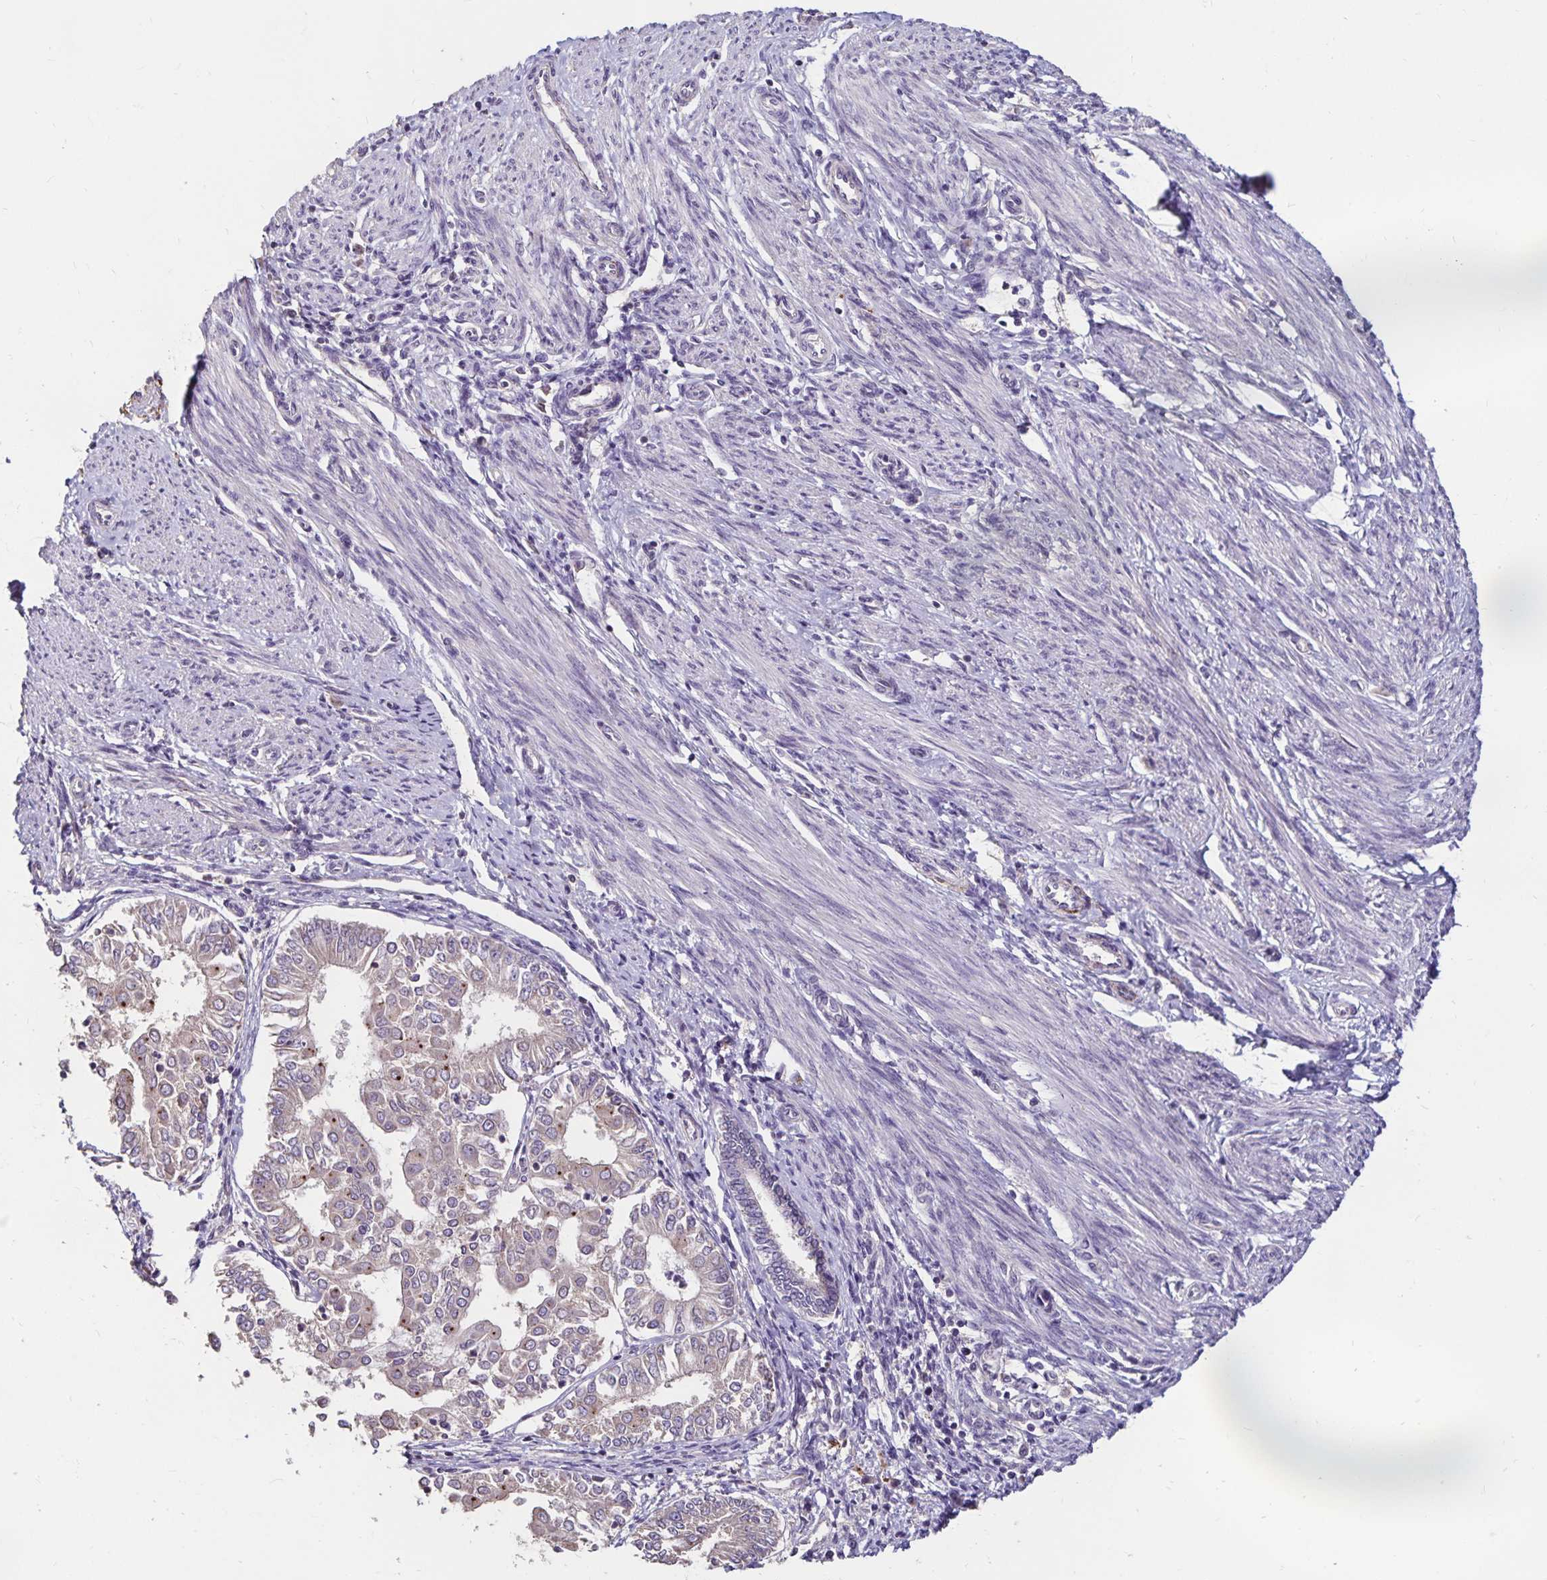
{"staining": {"intensity": "weak", "quantity": "<25%", "location": "cytoplasmic/membranous"}, "tissue": "endometrial cancer", "cell_type": "Tumor cells", "image_type": "cancer", "snomed": [{"axis": "morphology", "description": "Adenocarcinoma, NOS"}, {"axis": "topography", "description": "Endometrium"}], "caption": "High power microscopy photomicrograph of an IHC micrograph of endometrial cancer, revealing no significant expression in tumor cells.", "gene": "EMC10", "patient": {"sex": "female", "age": 68}}